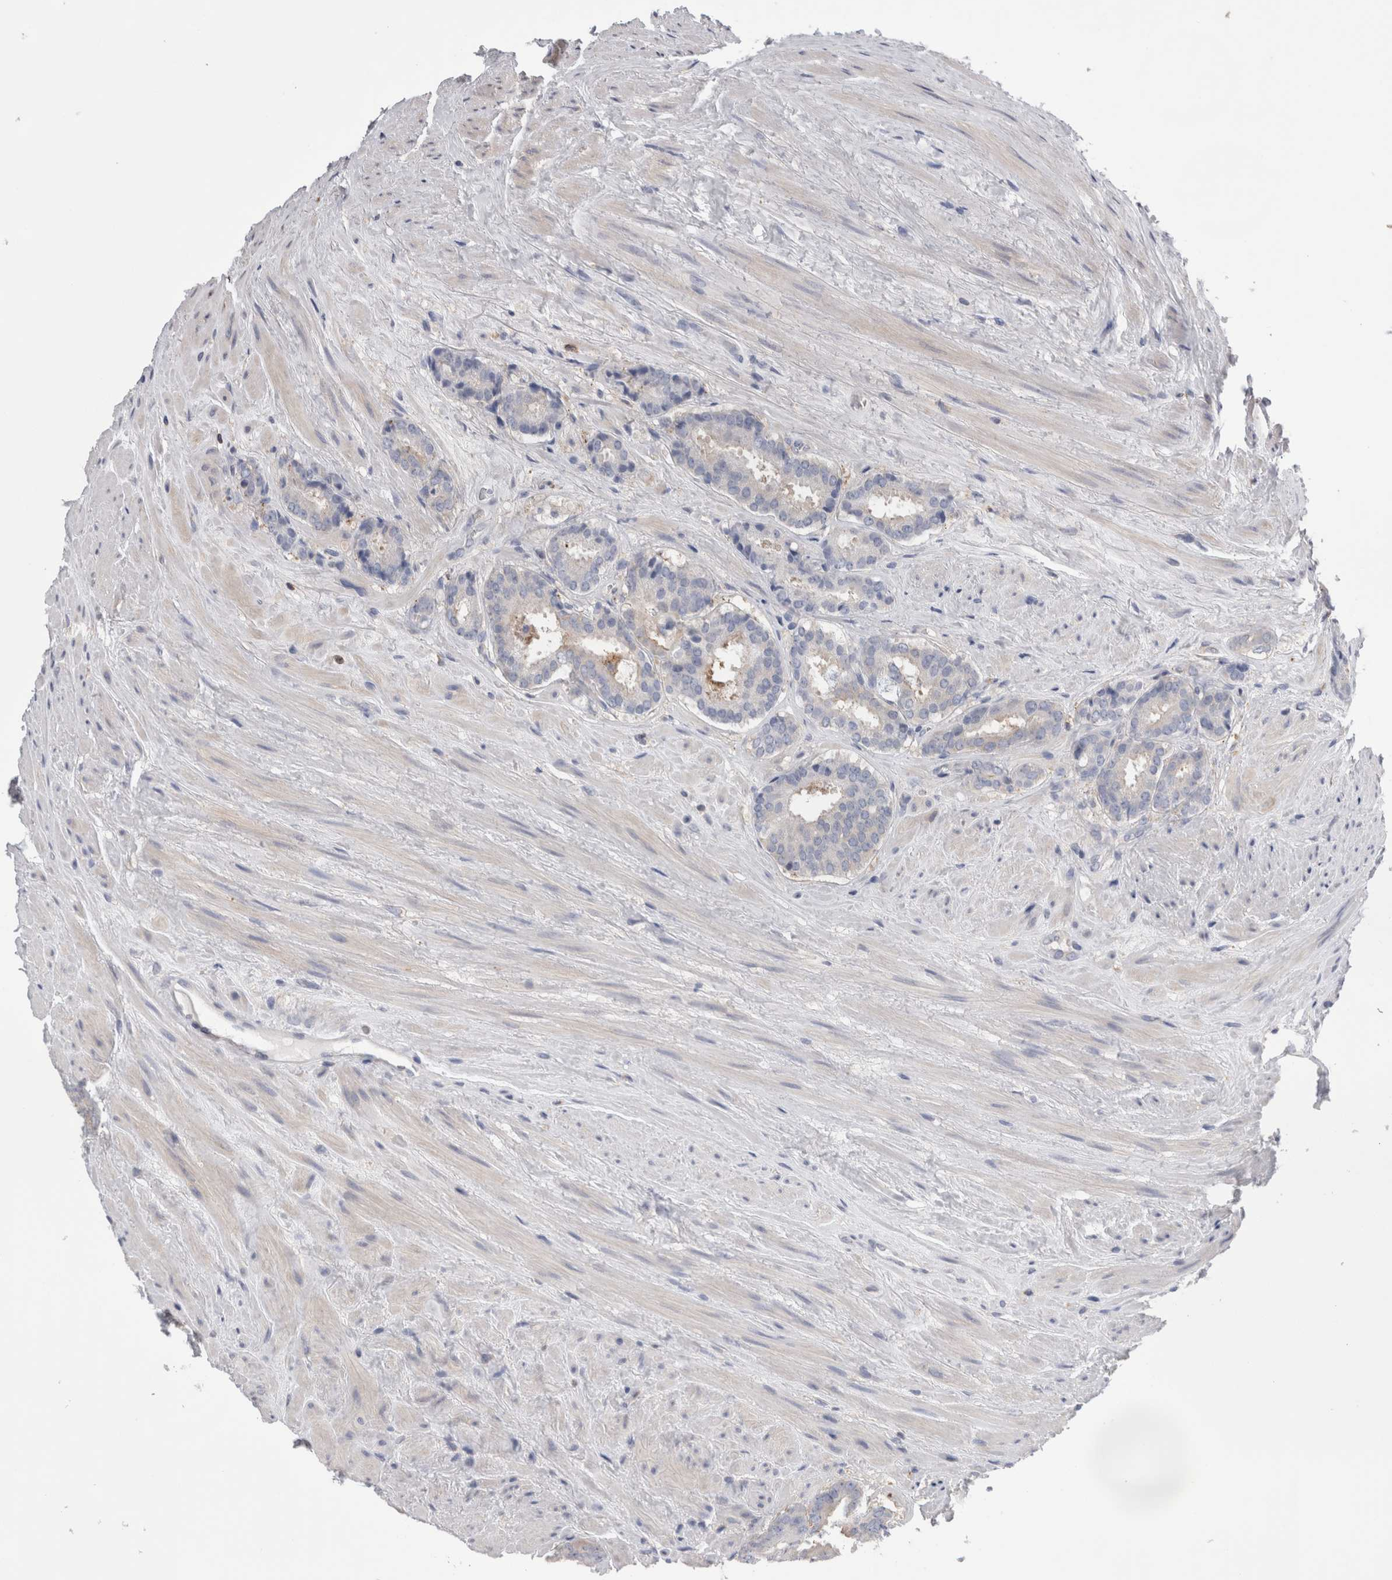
{"staining": {"intensity": "negative", "quantity": "none", "location": "none"}, "tissue": "prostate cancer", "cell_type": "Tumor cells", "image_type": "cancer", "snomed": [{"axis": "morphology", "description": "Adenocarcinoma, Low grade"}, {"axis": "topography", "description": "Prostate"}], "caption": "Tumor cells are negative for brown protein staining in prostate low-grade adenocarcinoma.", "gene": "DCTN6", "patient": {"sex": "male", "age": 69}}